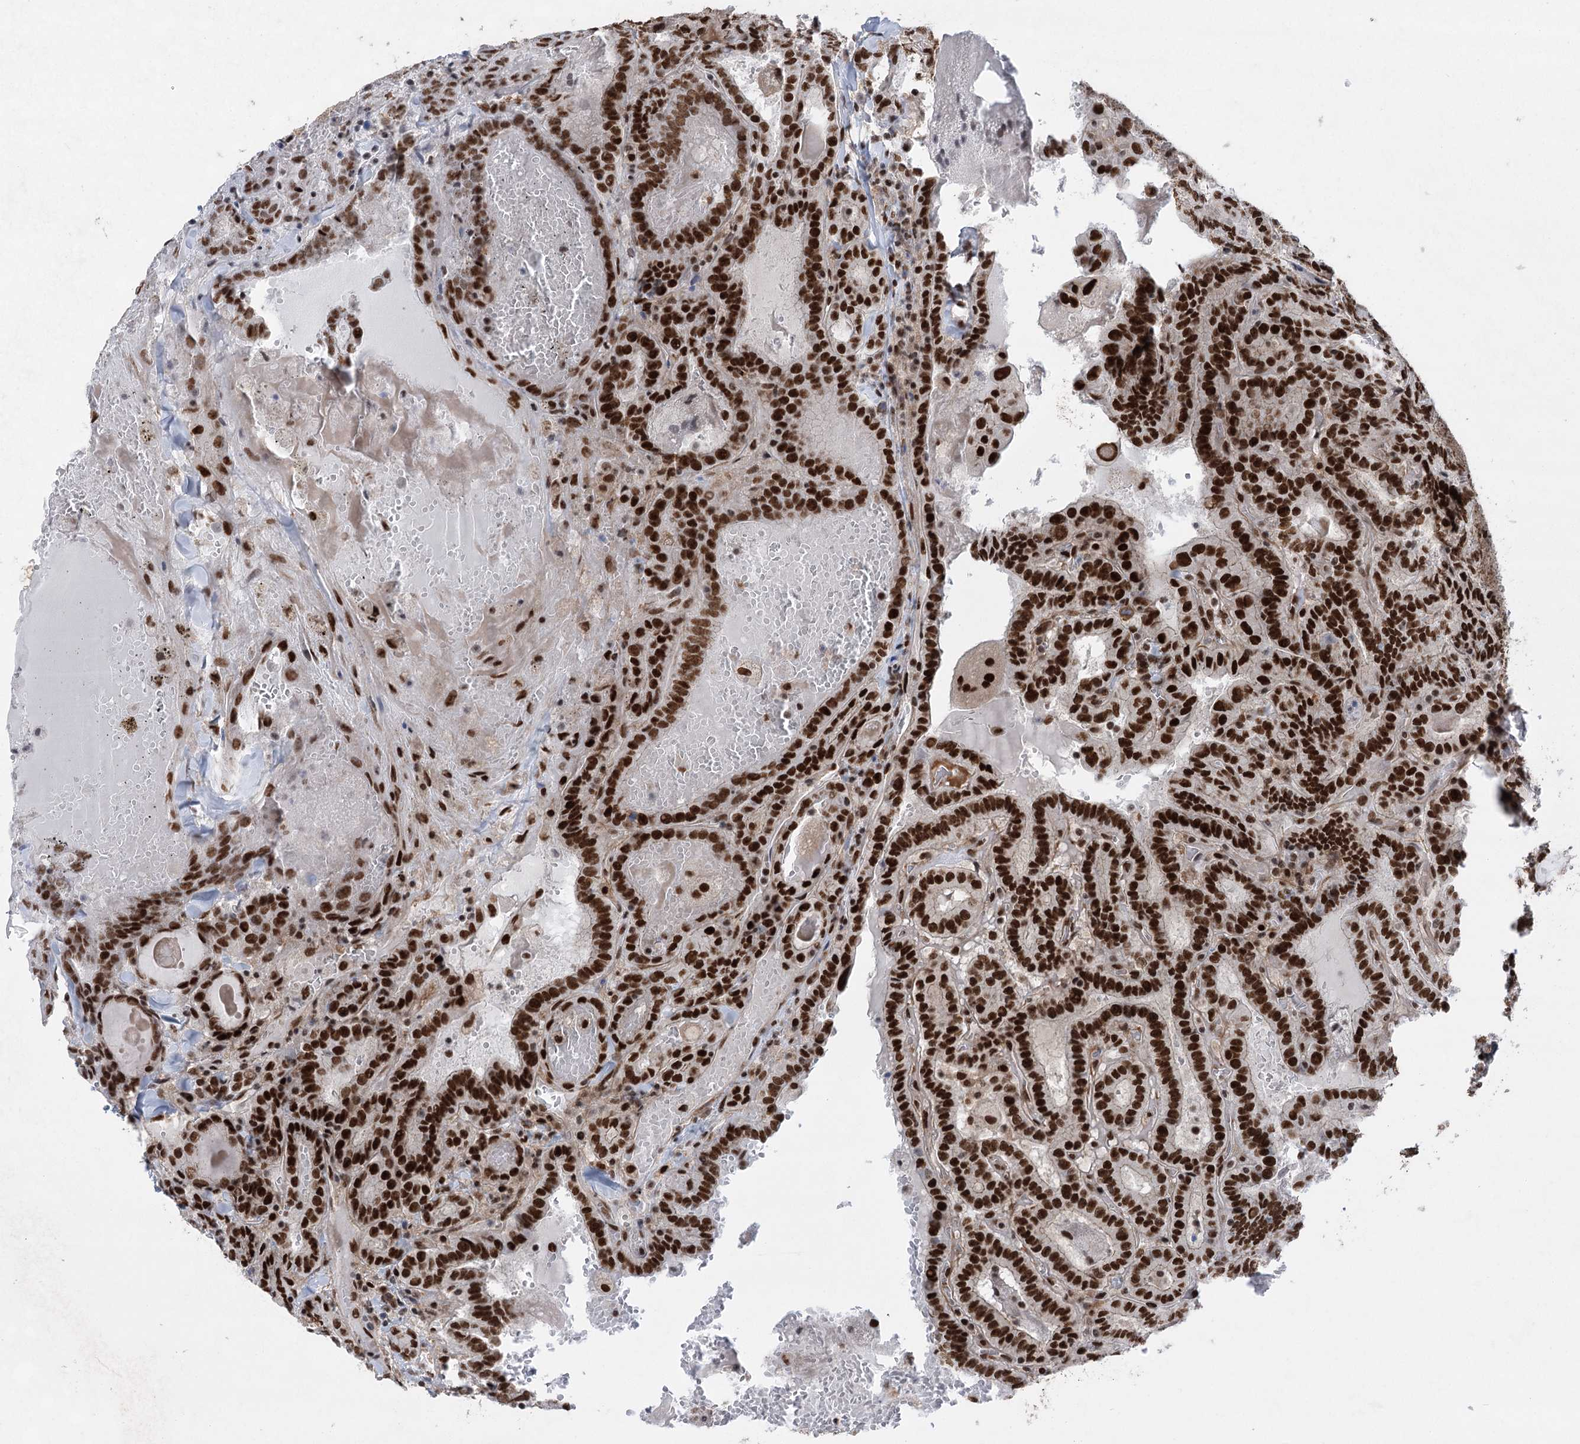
{"staining": {"intensity": "strong", "quantity": ">75%", "location": "nuclear"}, "tissue": "thyroid cancer", "cell_type": "Tumor cells", "image_type": "cancer", "snomed": [{"axis": "morphology", "description": "Papillary adenocarcinoma, NOS"}, {"axis": "topography", "description": "Thyroid gland"}], "caption": "Thyroid papillary adenocarcinoma was stained to show a protein in brown. There is high levels of strong nuclear expression in approximately >75% of tumor cells.", "gene": "ZCCHC8", "patient": {"sex": "female", "age": 72}}